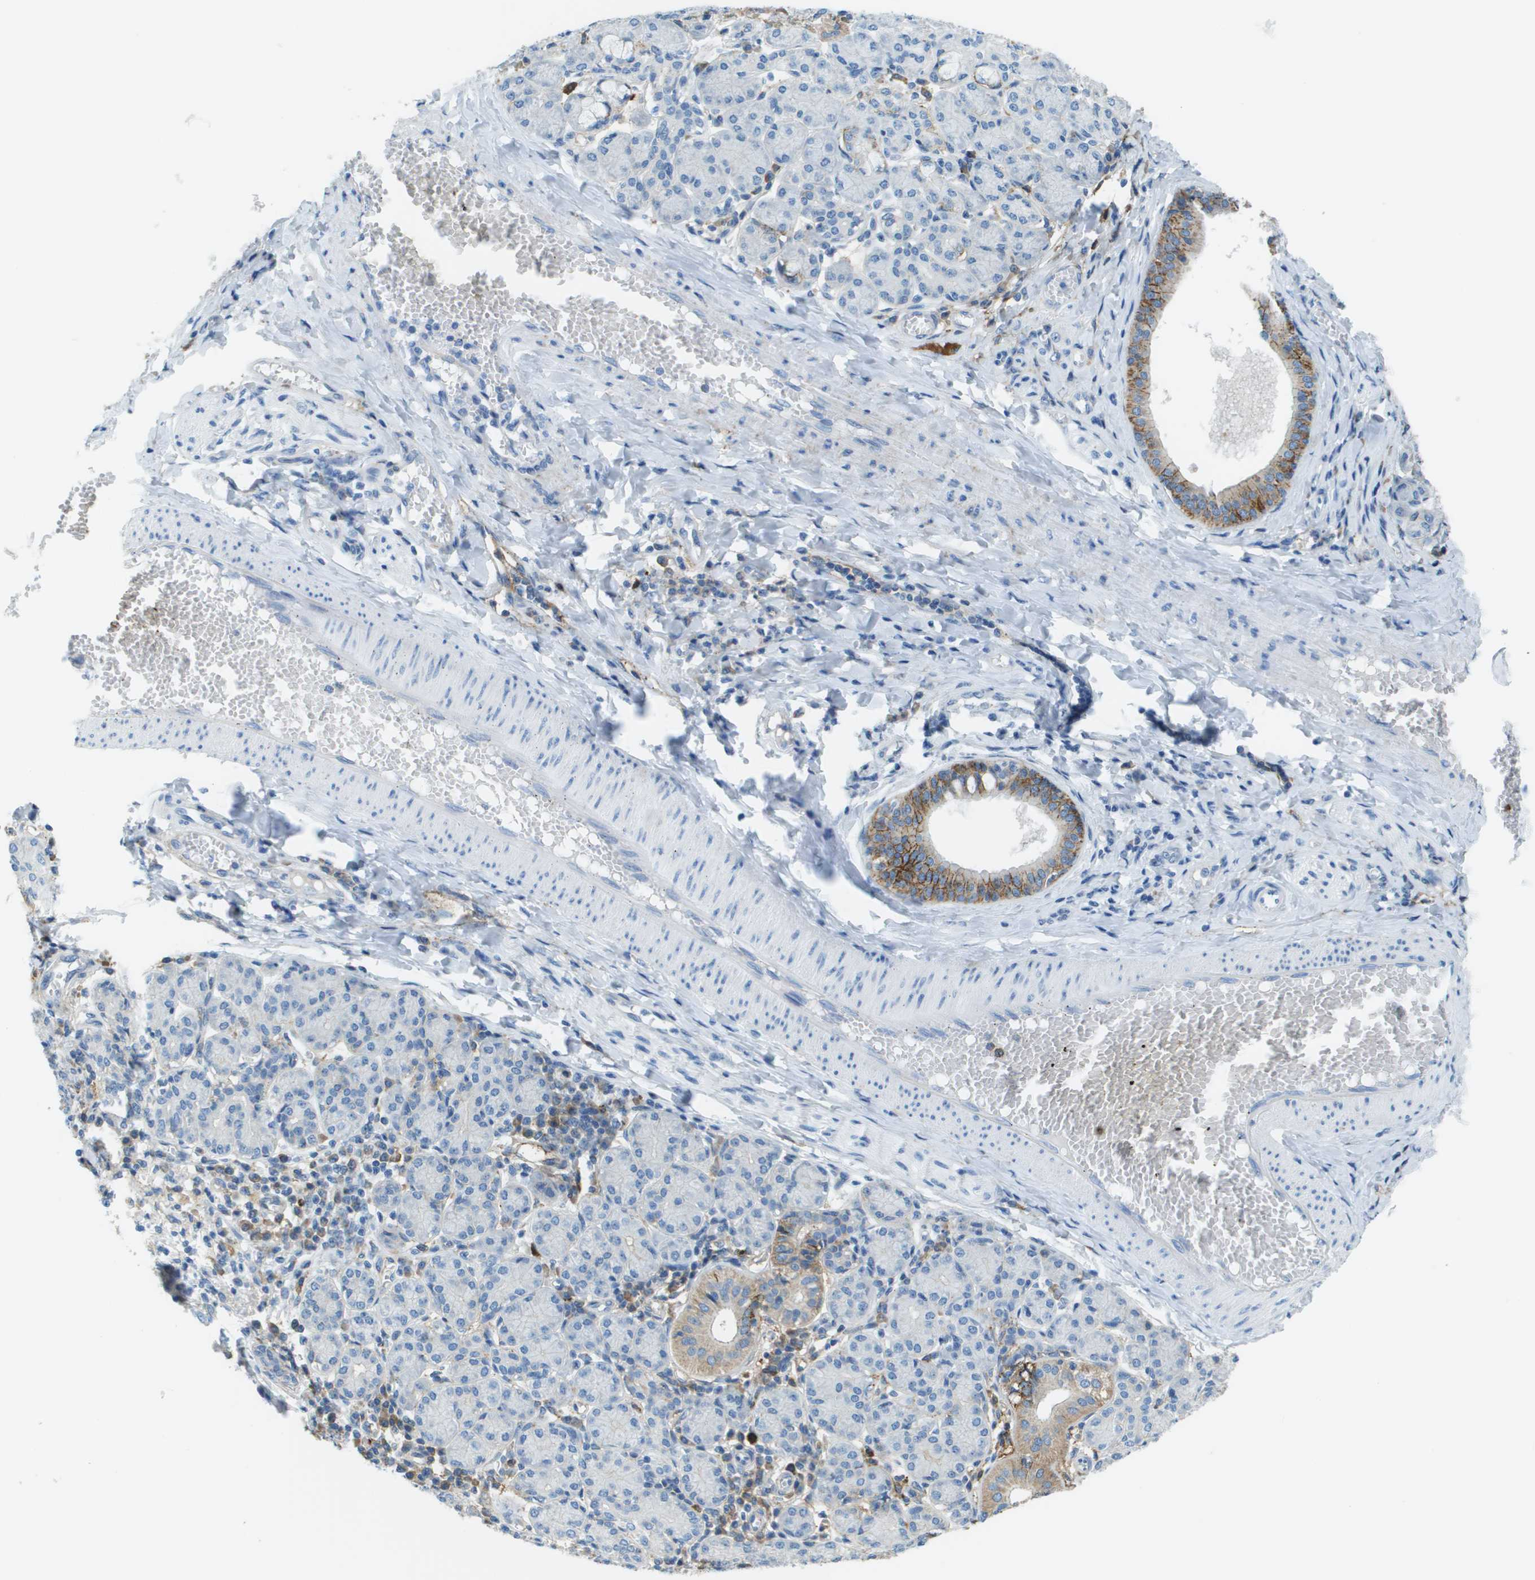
{"staining": {"intensity": "moderate", "quantity": "<25%", "location": "cytoplasmic/membranous"}, "tissue": "salivary gland", "cell_type": "Glandular cells", "image_type": "normal", "snomed": [{"axis": "morphology", "description": "Normal tissue, NOS"}, {"axis": "morphology", "description": "Inflammation, NOS"}, {"axis": "topography", "description": "Lymph node"}, {"axis": "topography", "description": "Salivary gland"}], "caption": "Protein expression analysis of normal human salivary gland reveals moderate cytoplasmic/membranous staining in about <25% of glandular cells. (Brightfield microscopy of DAB IHC at high magnification).", "gene": "SDC1", "patient": {"sex": "male", "age": 3}}